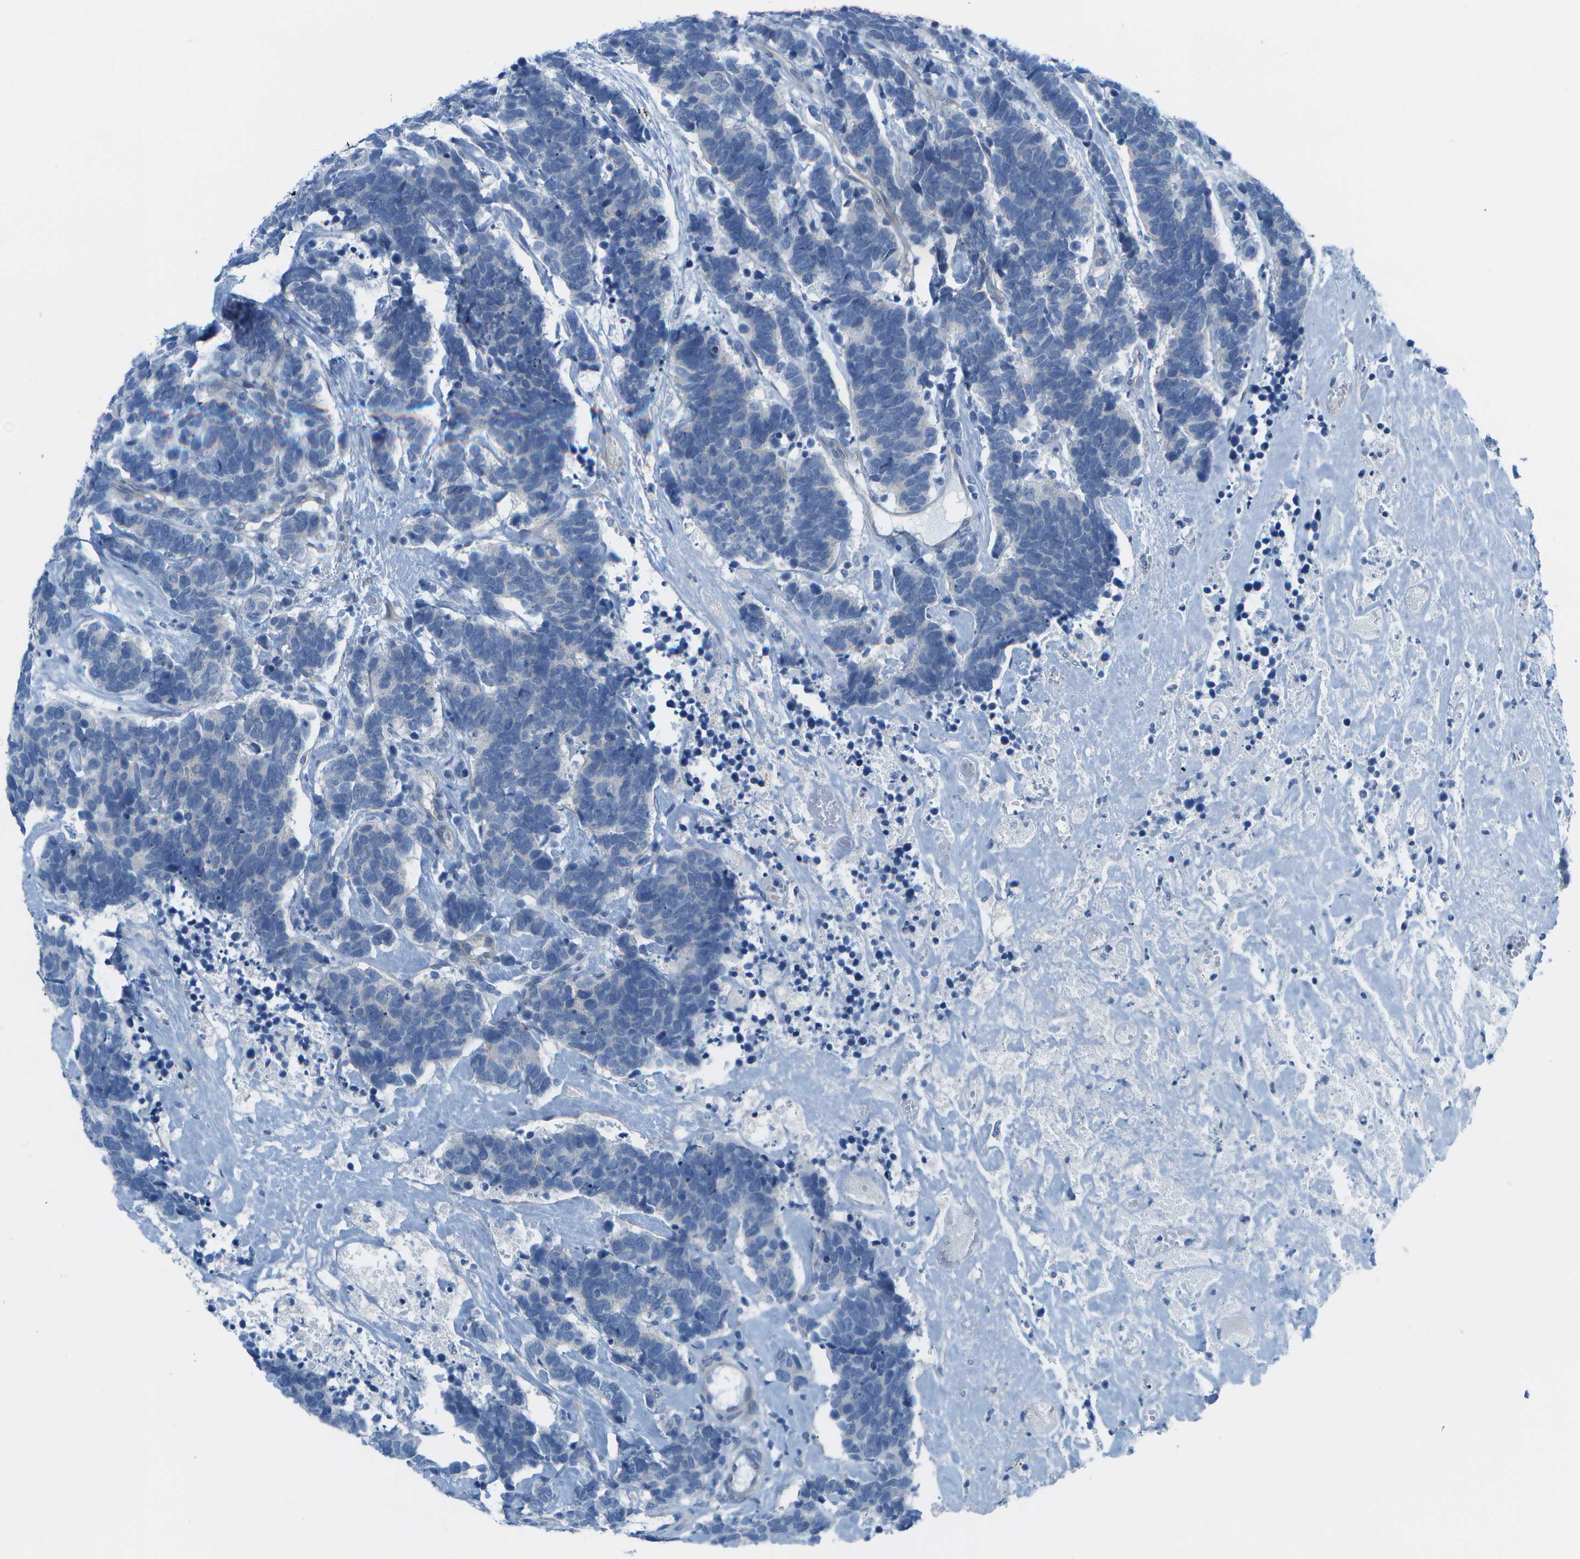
{"staining": {"intensity": "negative", "quantity": "none", "location": "none"}, "tissue": "carcinoid", "cell_type": "Tumor cells", "image_type": "cancer", "snomed": [{"axis": "morphology", "description": "Carcinoma, NOS"}, {"axis": "morphology", "description": "Carcinoid, malignant, NOS"}, {"axis": "topography", "description": "Urinary bladder"}], "caption": "DAB (3,3'-diaminobenzidine) immunohistochemical staining of human carcinoid shows no significant positivity in tumor cells.", "gene": "SORBS3", "patient": {"sex": "male", "age": 57}}